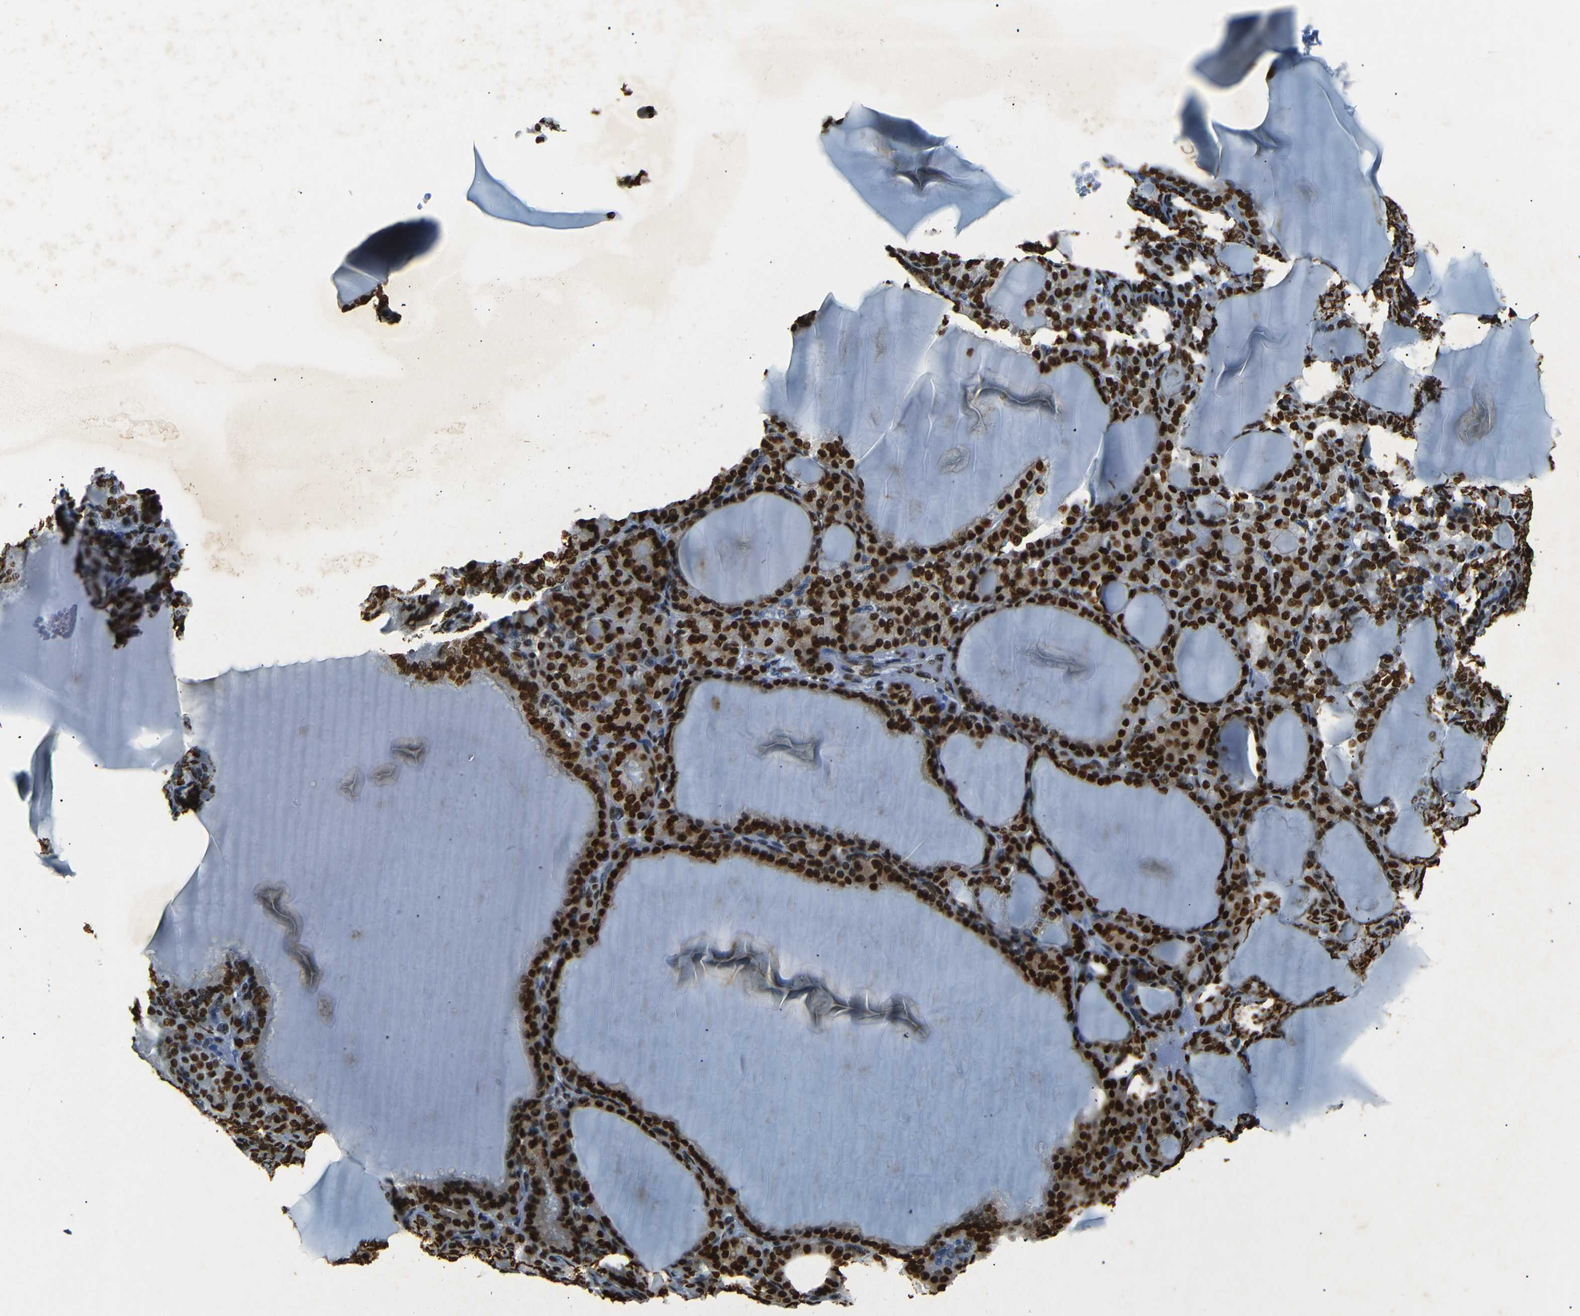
{"staining": {"intensity": "strong", "quantity": ">75%", "location": "cytoplasmic/membranous,nuclear"}, "tissue": "thyroid gland", "cell_type": "Glandular cells", "image_type": "normal", "snomed": [{"axis": "morphology", "description": "Normal tissue, NOS"}, {"axis": "topography", "description": "Thyroid gland"}], "caption": "Immunohistochemistry of unremarkable human thyroid gland shows high levels of strong cytoplasmic/membranous,nuclear positivity in approximately >75% of glandular cells.", "gene": "HMGN1", "patient": {"sex": "female", "age": 28}}